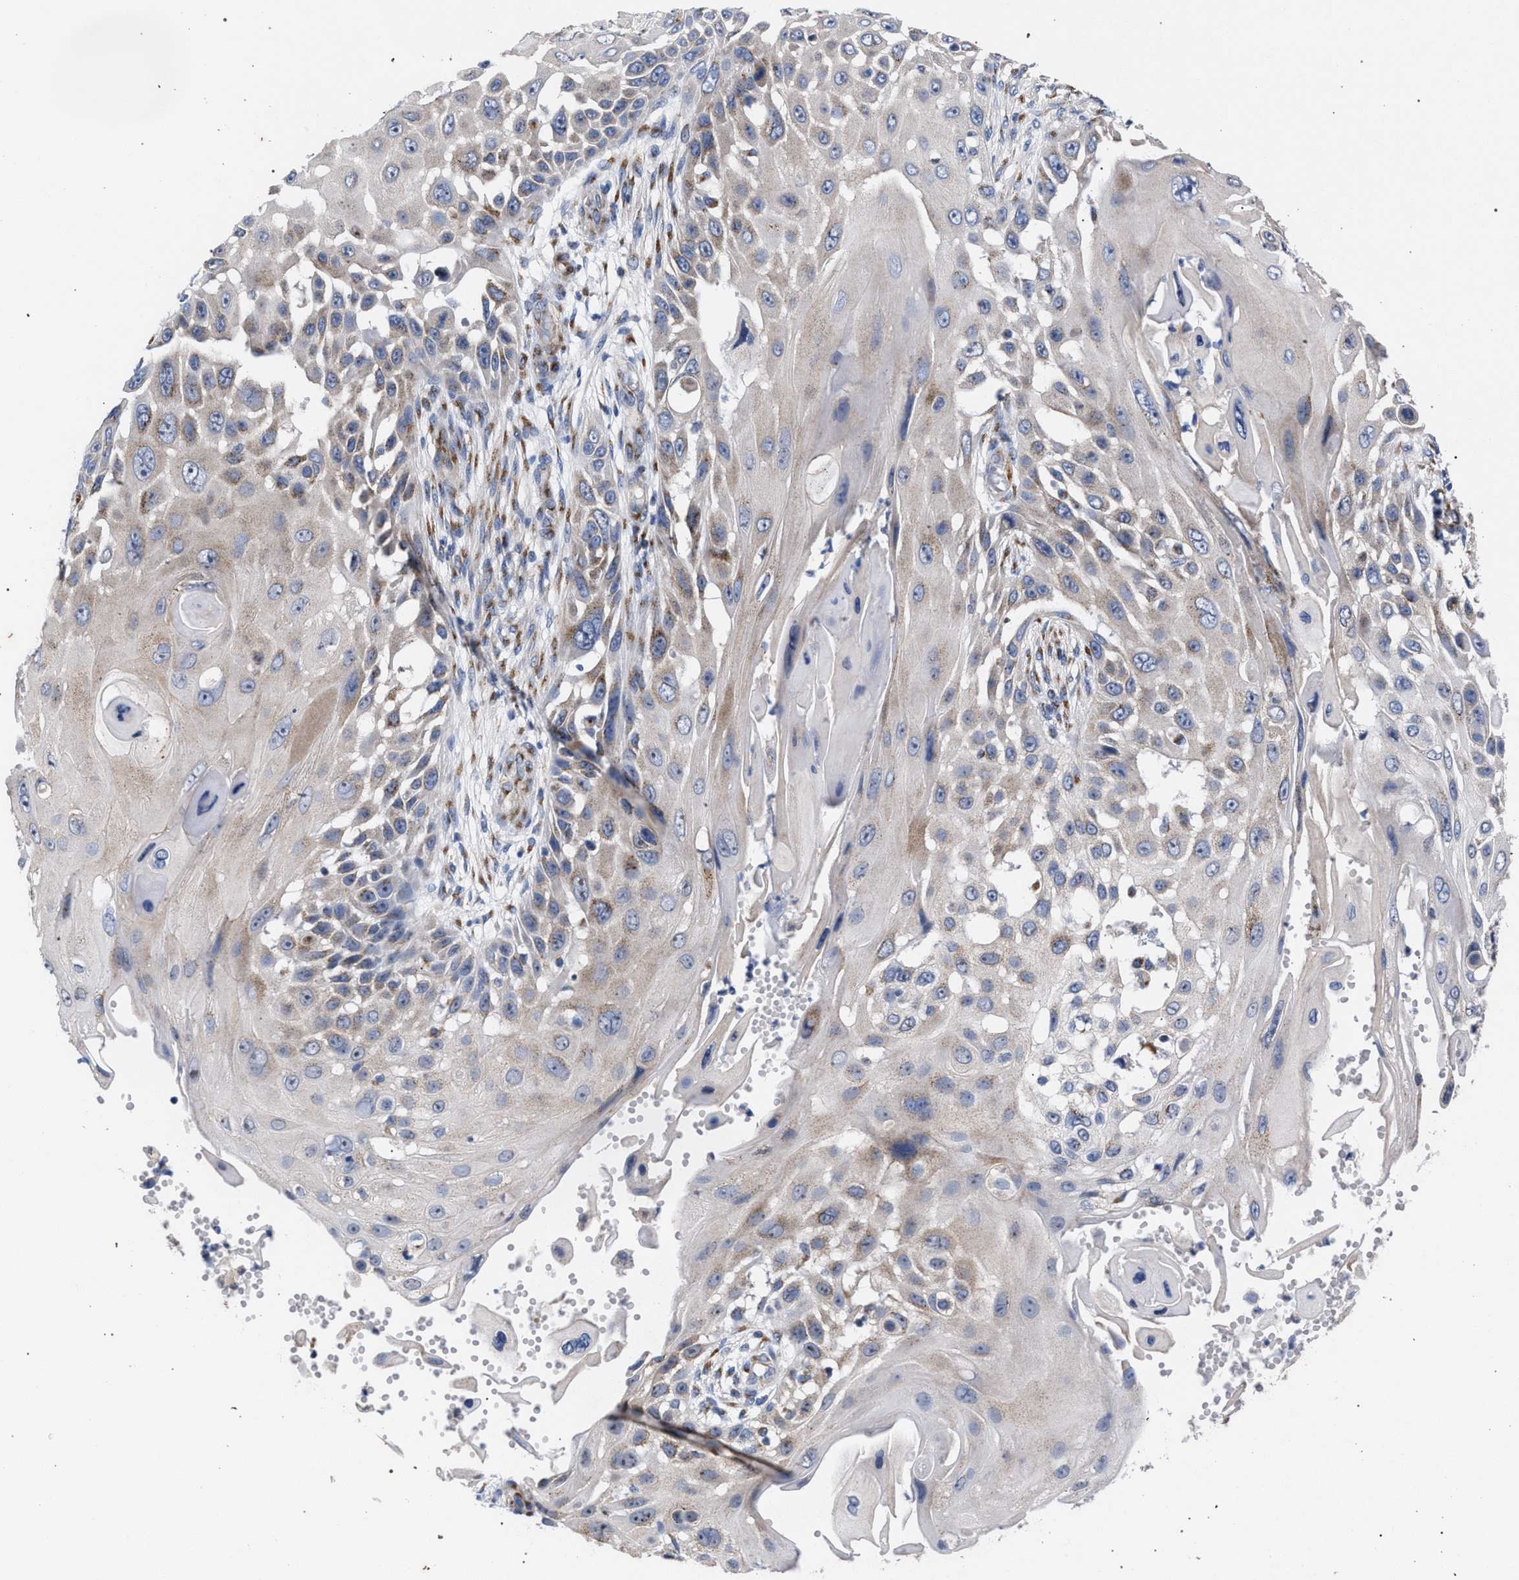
{"staining": {"intensity": "weak", "quantity": "25%-75%", "location": "cytoplasmic/membranous"}, "tissue": "skin cancer", "cell_type": "Tumor cells", "image_type": "cancer", "snomed": [{"axis": "morphology", "description": "Squamous cell carcinoma, NOS"}, {"axis": "topography", "description": "Skin"}], "caption": "Protein staining shows weak cytoplasmic/membranous staining in approximately 25%-75% of tumor cells in squamous cell carcinoma (skin).", "gene": "GOLGA2", "patient": {"sex": "female", "age": 44}}